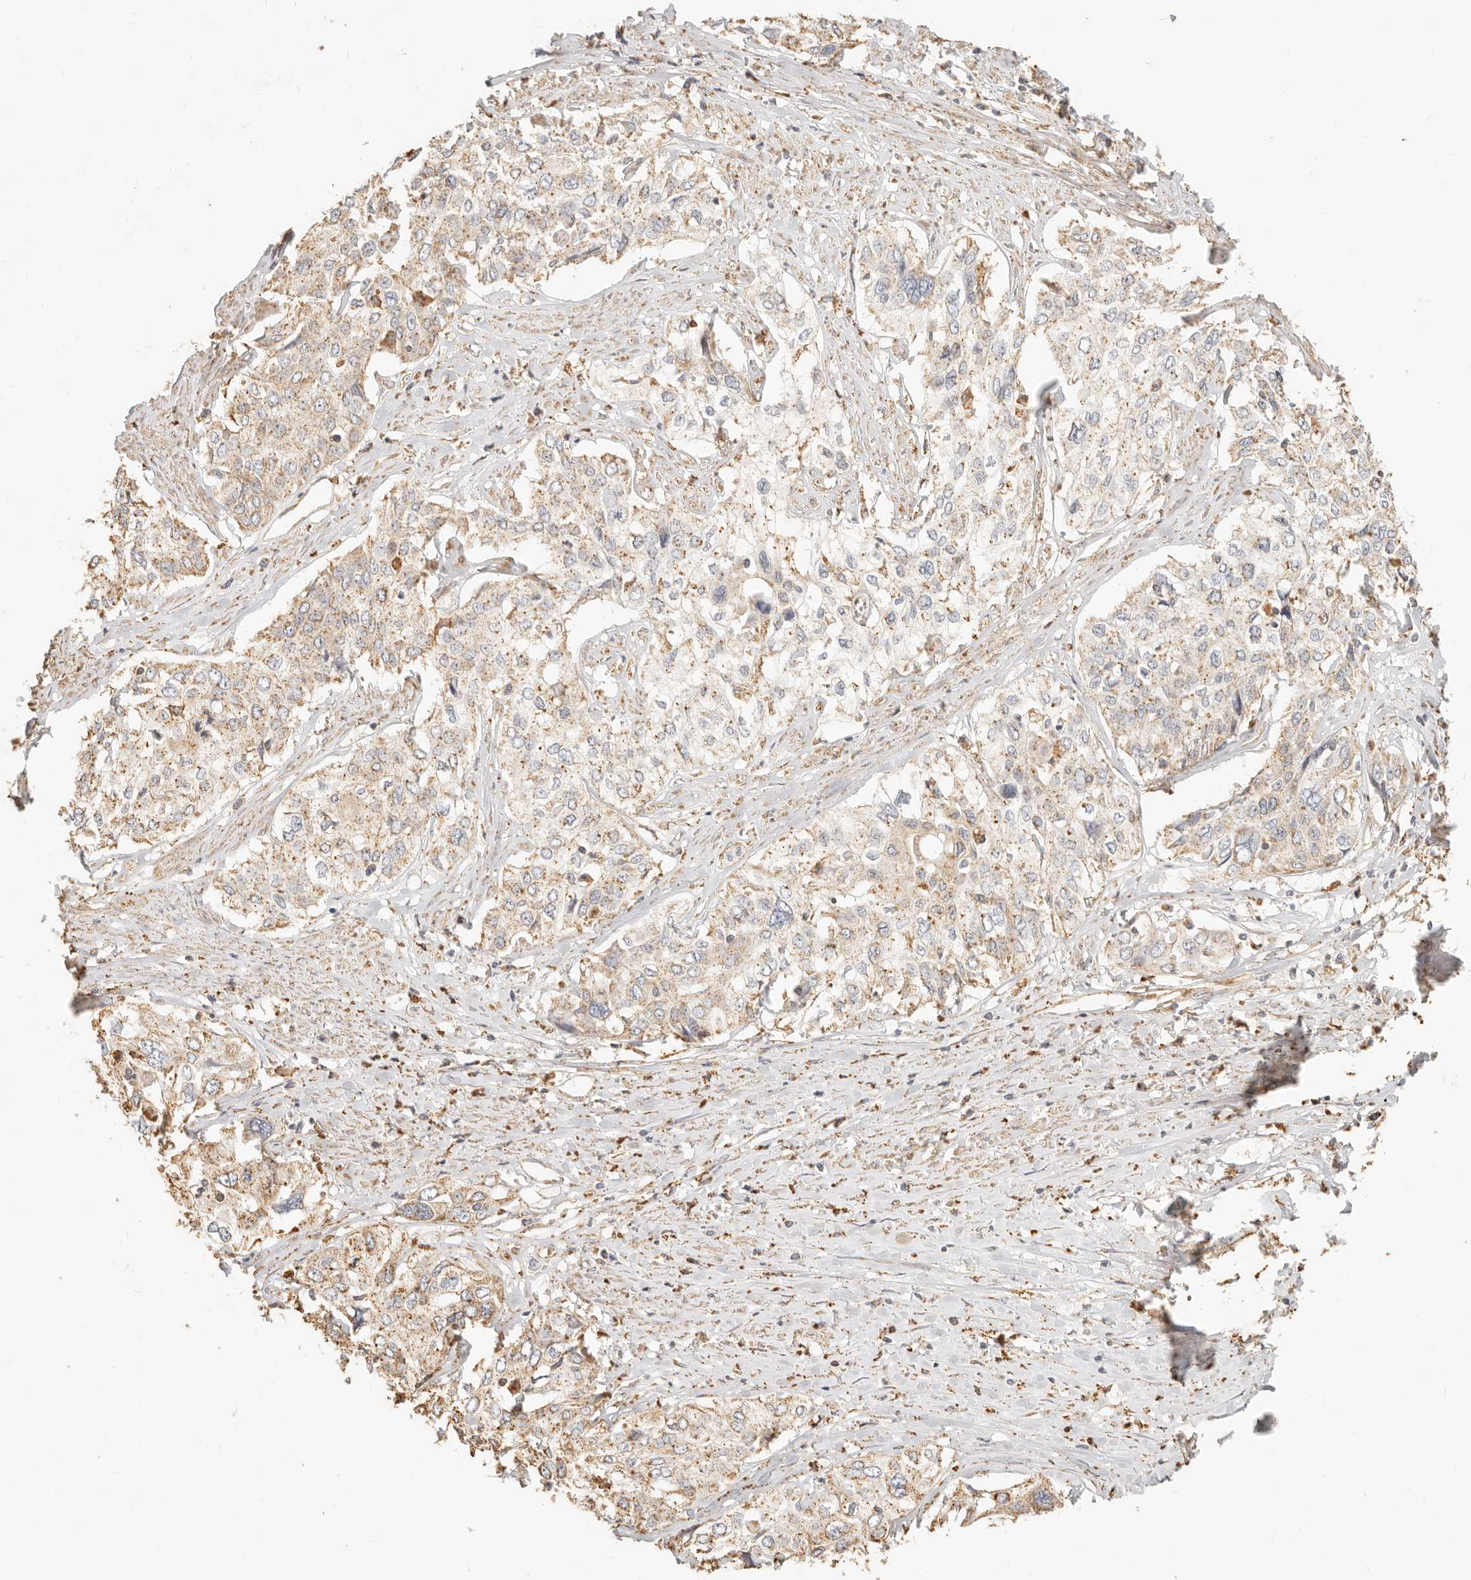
{"staining": {"intensity": "weak", "quantity": ">75%", "location": "cytoplasmic/membranous"}, "tissue": "cervical cancer", "cell_type": "Tumor cells", "image_type": "cancer", "snomed": [{"axis": "morphology", "description": "Squamous cell carcinoma, NOS"}, {"axis": "topography", "description": "Cervix"}], "caption": "Tumor cells show weak cytoplasmic/membranous staining in approximately >75% of cells in cervical cancer.", "gene": "CNMD", "patient": {"sex": "female", "age": 31}}